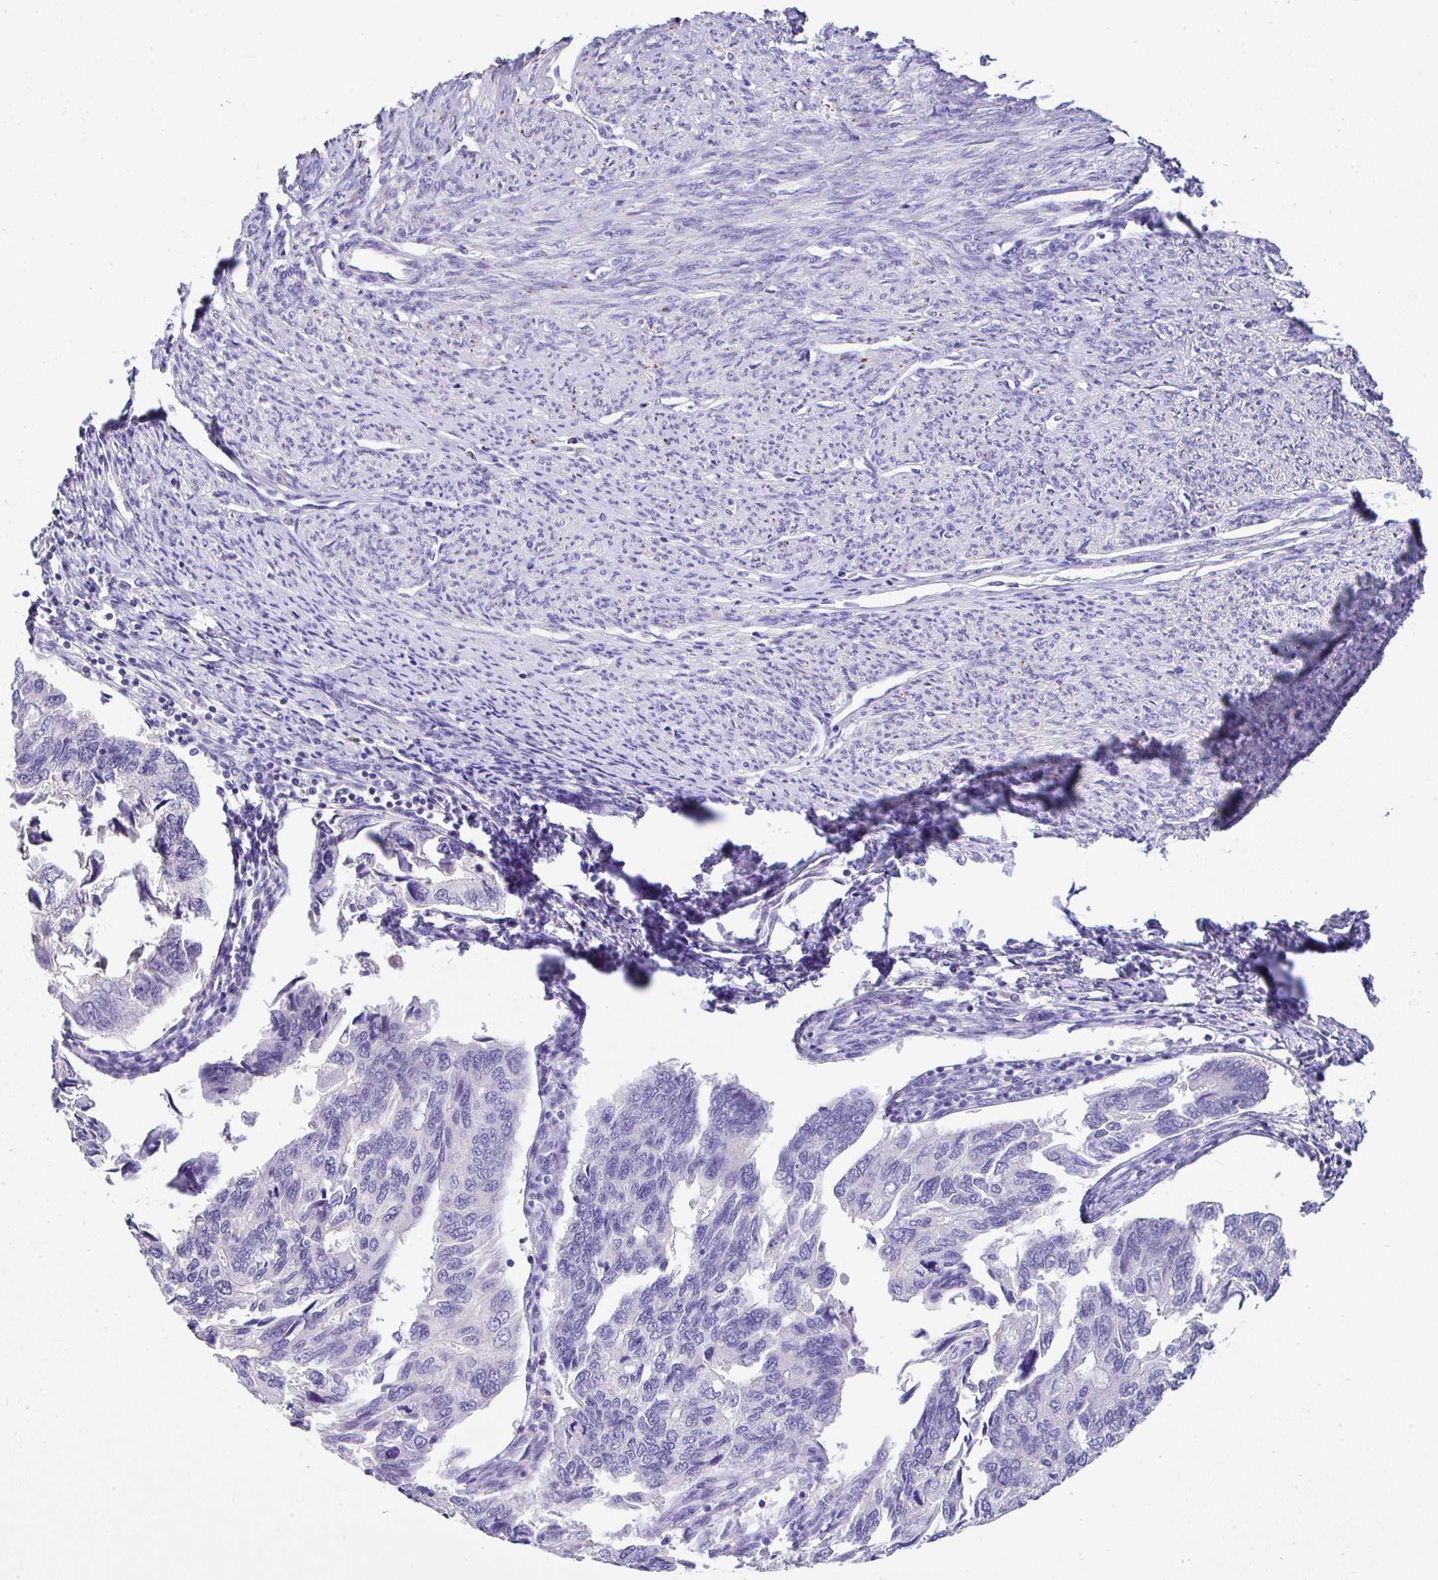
{"staining": {"intensity": "negative", "quantity": "none", "location": "none"}, "tissue": "endometrial cancer", "cell_type": "Tumor cells", "image_type": "cancer", "snomed": [{"axis": "morphology", "description": "Carcinoma, NOS"}, {"axis": "topography", "description": "Uterus"}], "caption": "Immunohistochemistry micrograph of endometrial cancer (carcinoma) stained for a protein (brown), which shows no expression in tumor cells.", "gene": "CTU1", "patient": {"sex": "female", "age": 76}}